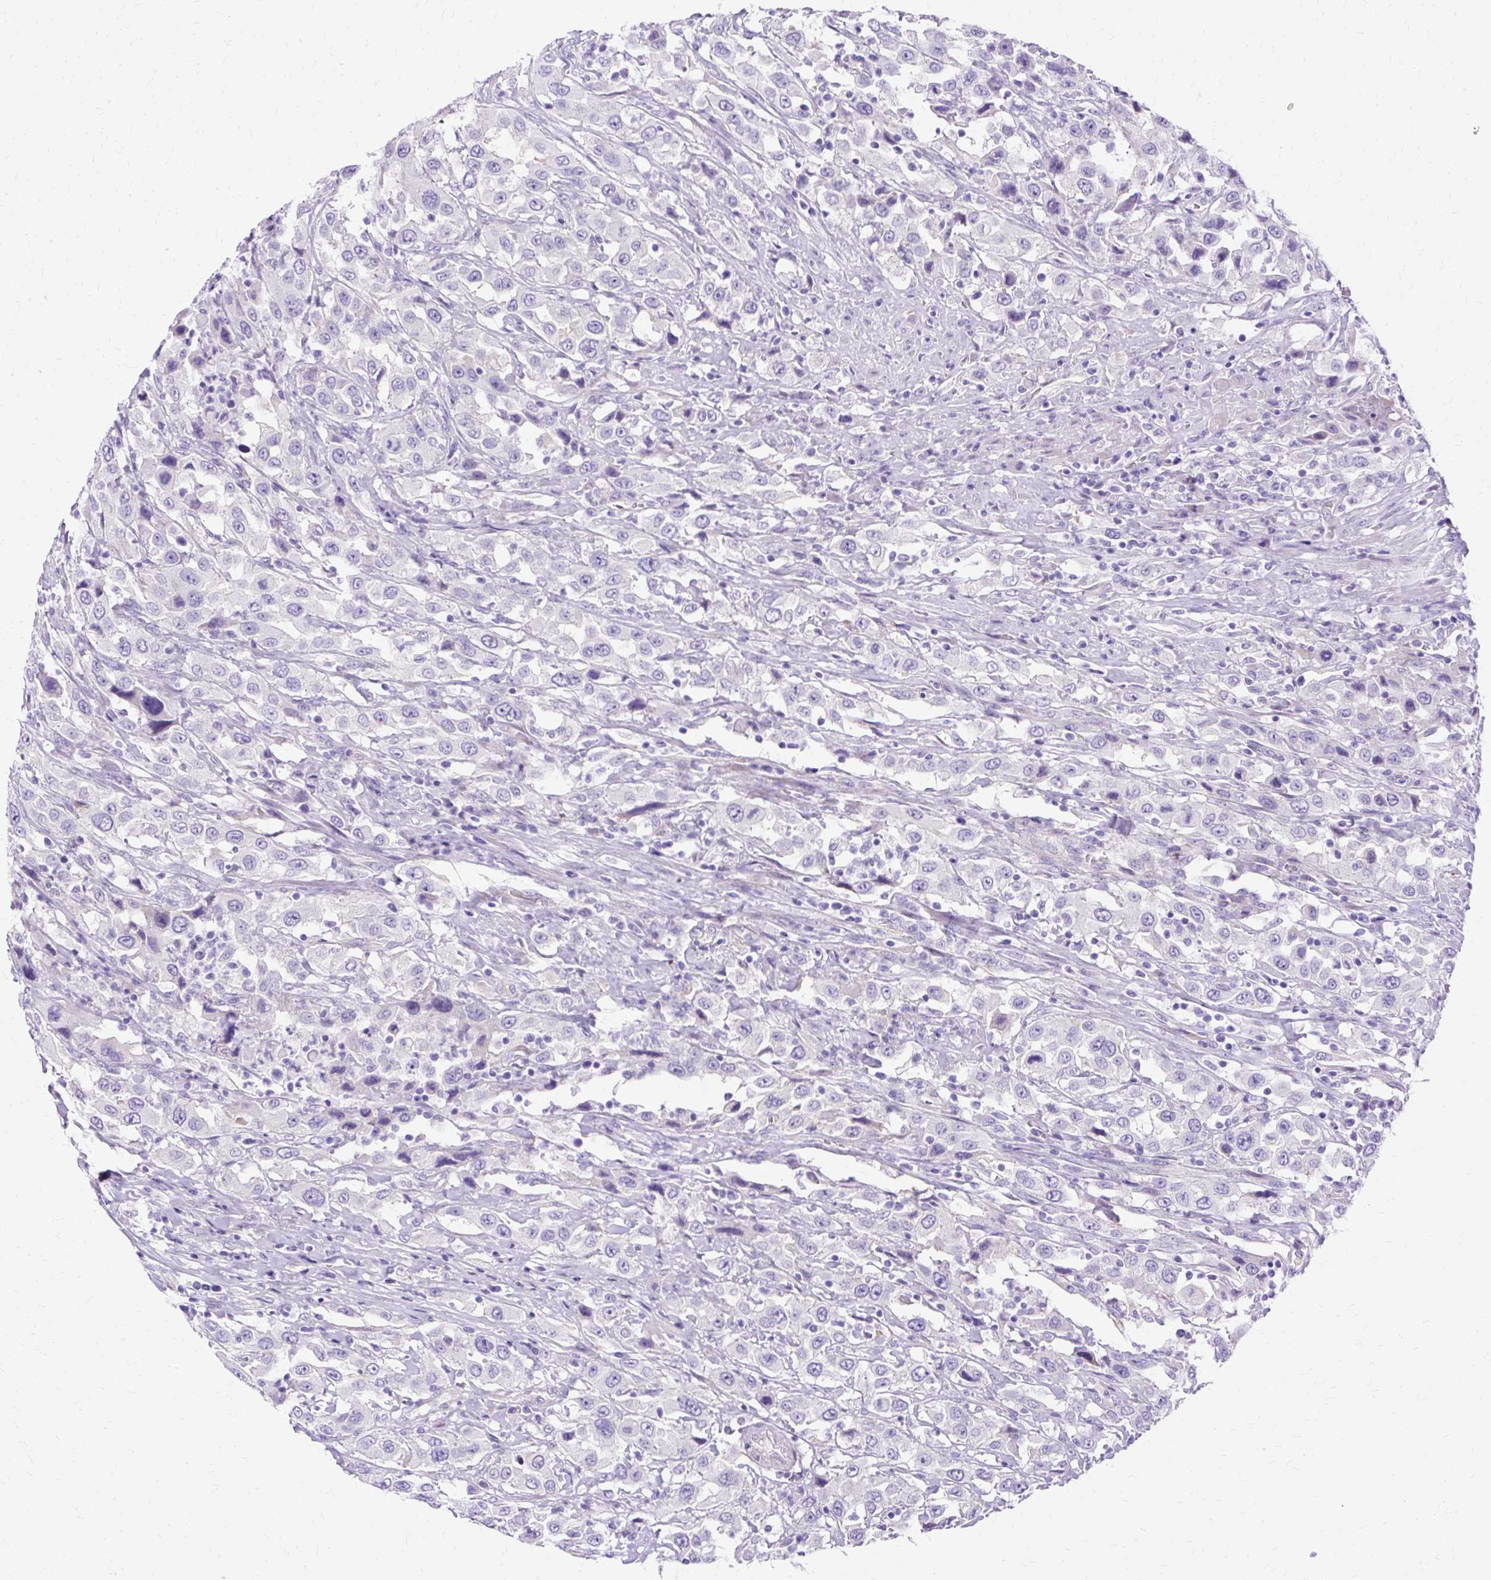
{"staining": {"intensity": "negative", "quantity": "none", "location": "none"}, "tissue": "urothelial cancer", "cell_type": "Tumor cells", "image_type": "cancer", "snomed": [{"axis": "morphology", "description": "Urothelial carcinoma, High grade"}, {"axis": "topography", "description": "Urinary bladder"}], "caption": "An image of human urothelial cancer is negative for staining in tumor cells. (DAB (3,3'-diaminobenzidine) immunohistochemistry (IHC), high magnification).", "gene": "MYO6", "patient": {"sex": "male", "age": 61}}